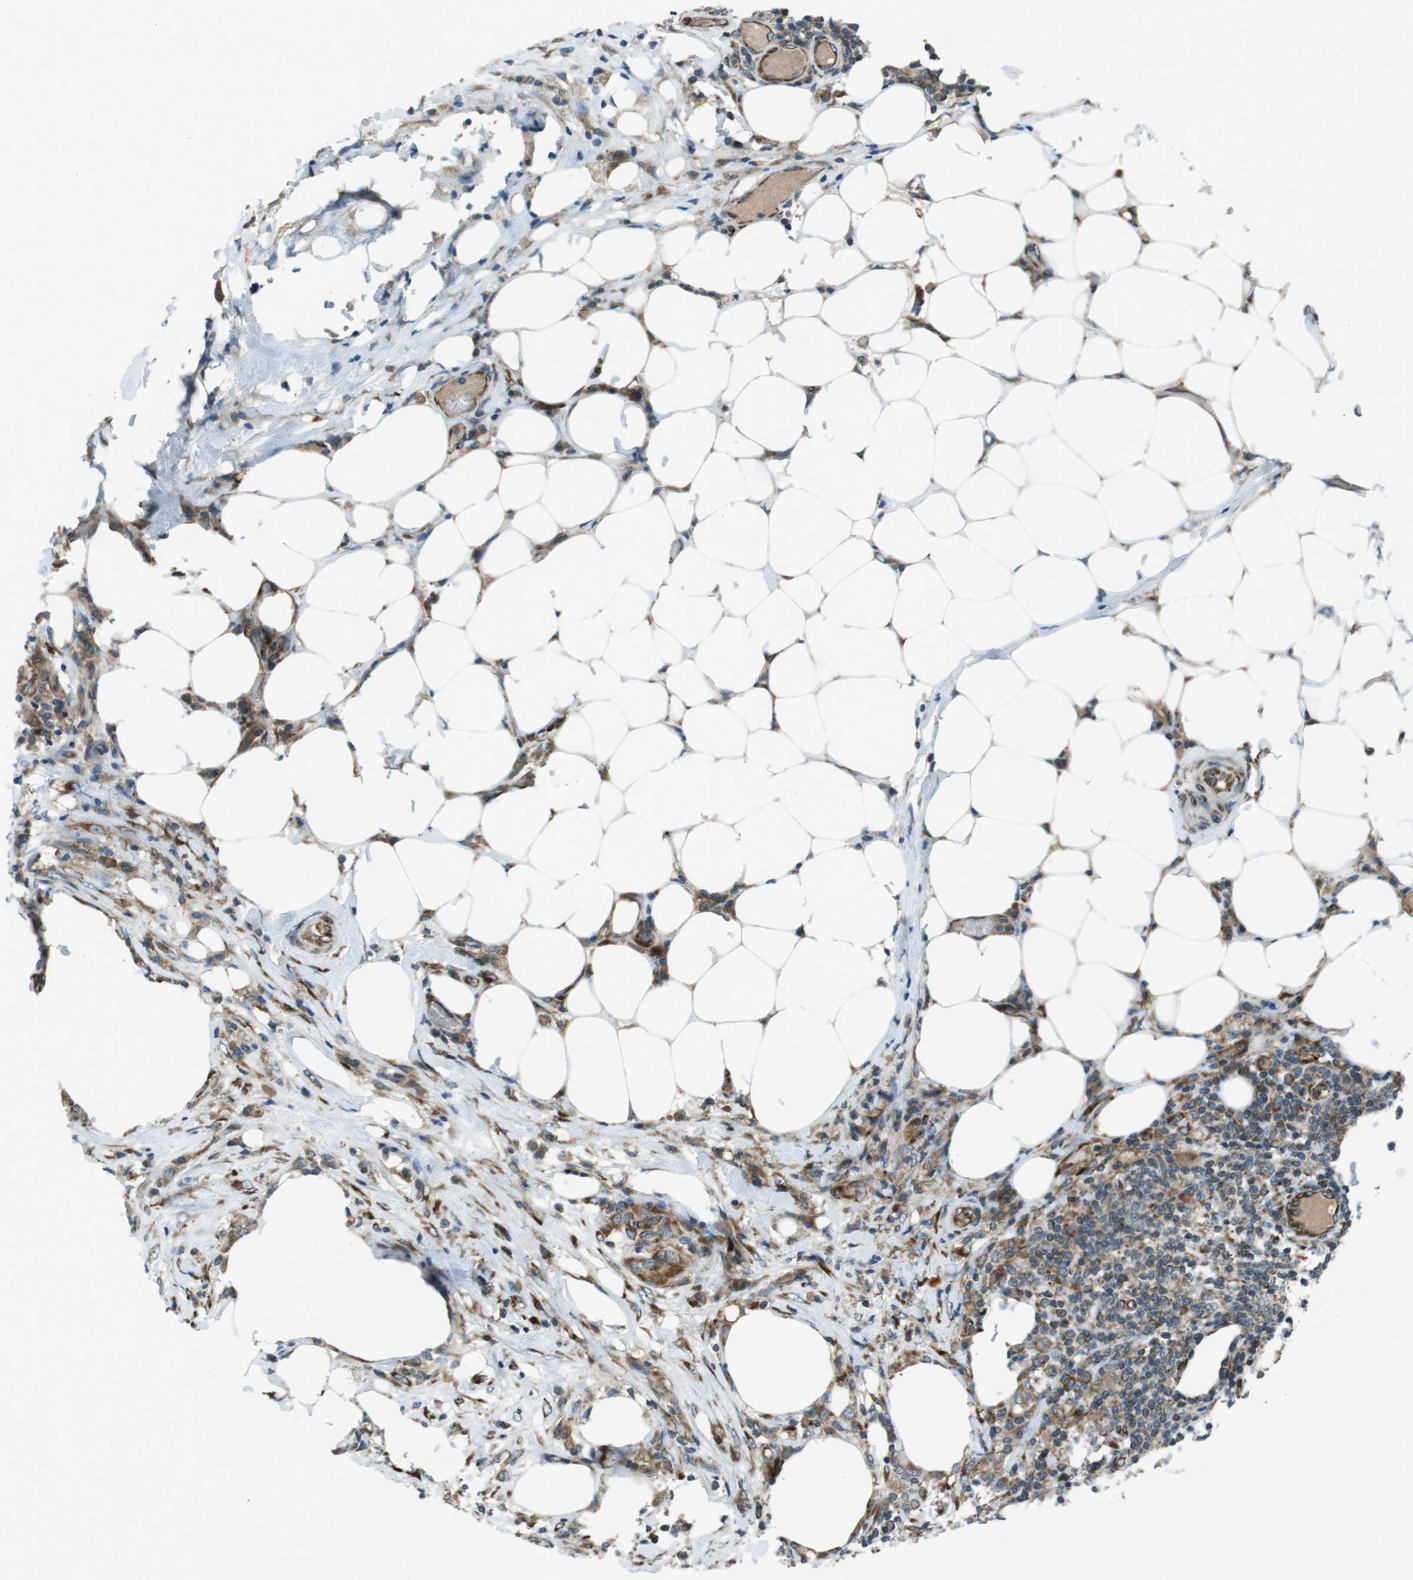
{"staining": {"intensity": "moderate", "quantity": ">75%", "location": "cytoplasmic/membranous"}, "tissue": "colorectal cancer", "cell_type": "Tumor cells", "image_type": "cancer", "snomed": [{"axis": "morphology", "description": "Adenocarcinoma, NOS"}, {"axis": "topography", "description": "Colon"}], "caption": "Immunohistochemistry (IHC) (DAB) staining of human colorectal cancer (adenocarcinoma) exhibits moderate cytoplasmic/membranous protein positivity in about >75% of tumor cells. (DAB IHC with brightfield microscopy, high magnification).", "gene": "KTN1", "patient": {"sex": "male", "age": 71}}